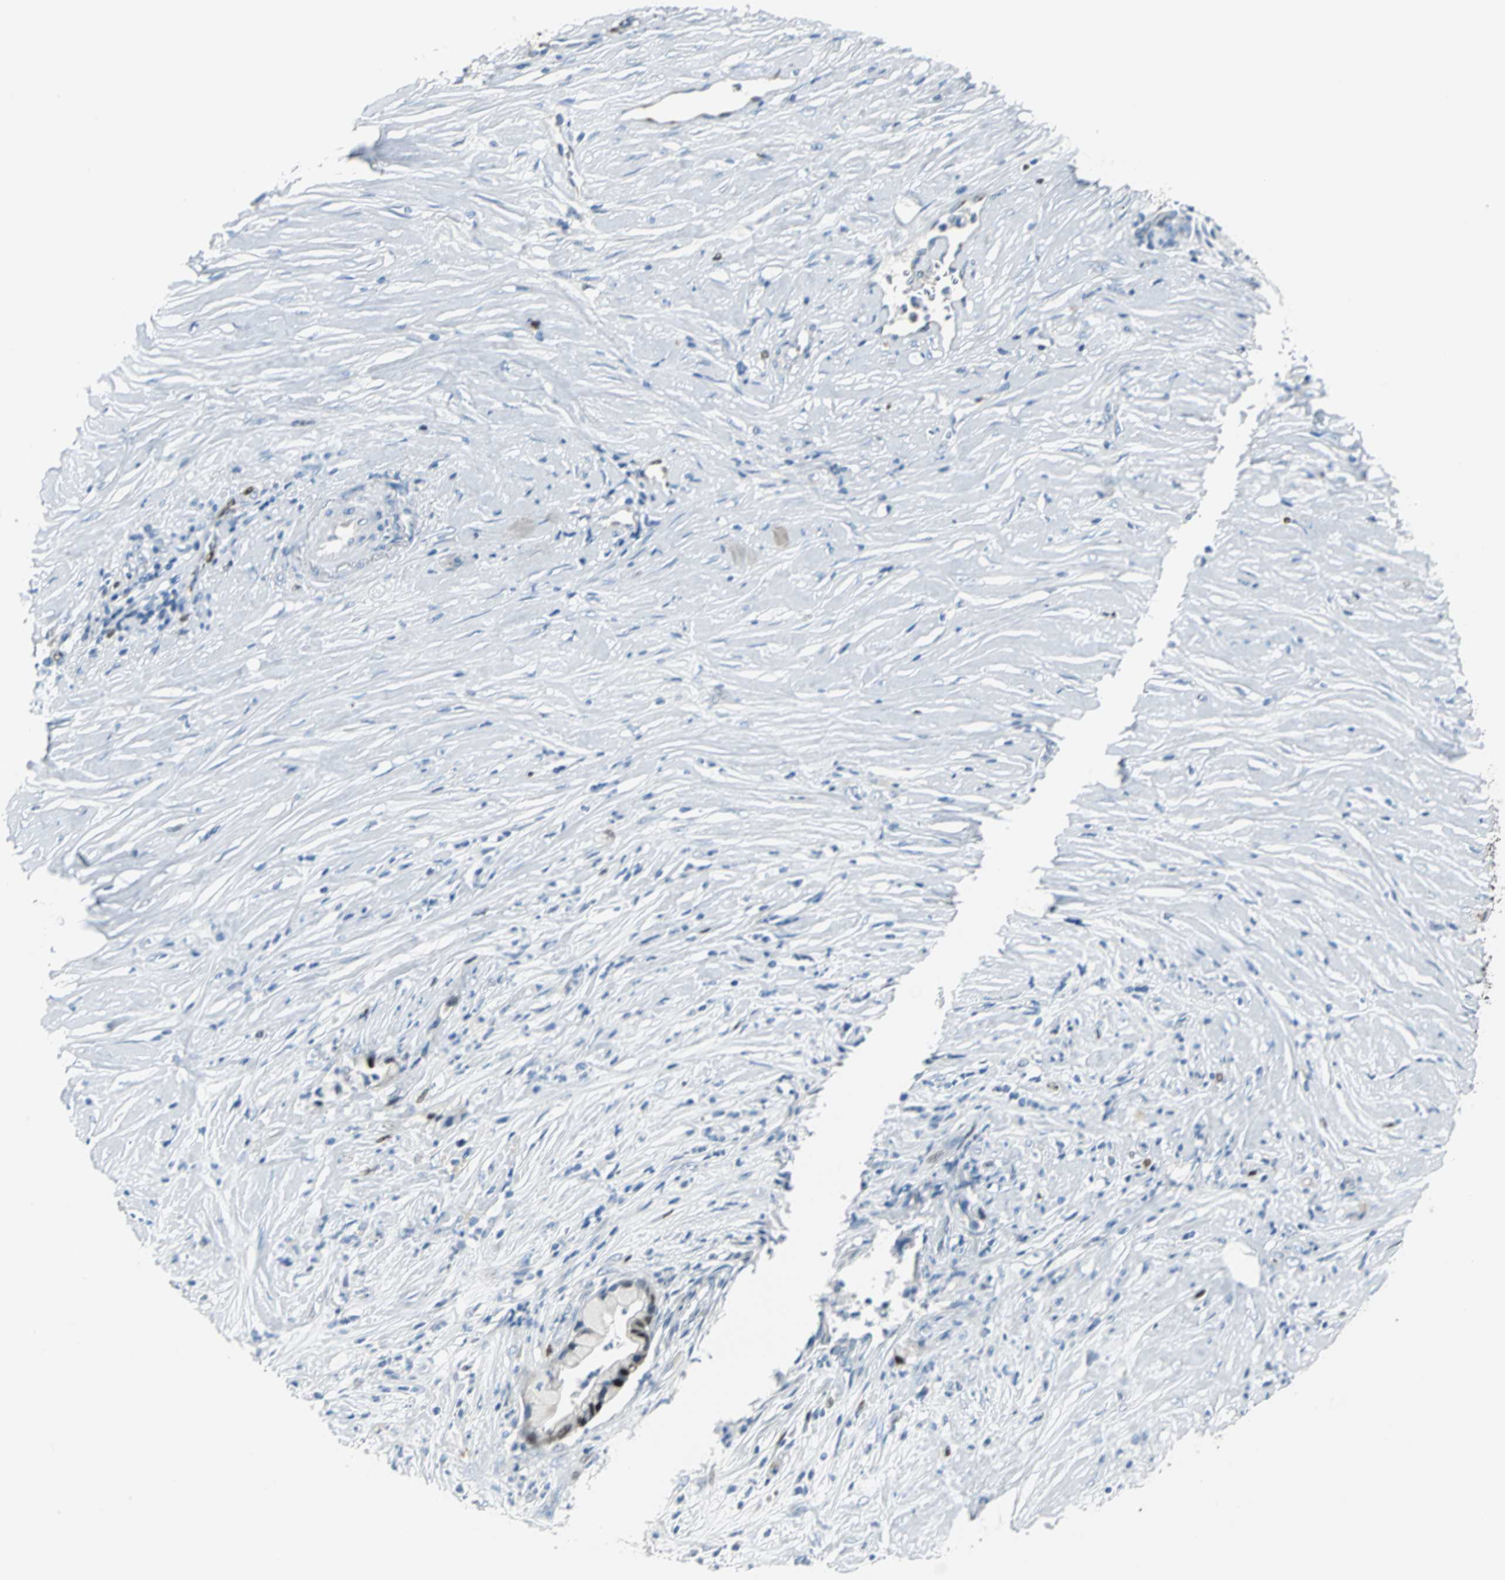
{"staining": {"intensity": "strong", "quantity": "<25%", "location": "nuclear"}, "tissue": "pancreatic cancer", "cell_type": "Tumor cells", "image_type": "cancer", "snomed": [{"axis": "morphology", "description": "Adenocarcinoma, NOS"}, {"axis": "topography", "description": "Pancreas"}], "caption": "A brown stain highlights strong nuclear expression of a protein in adenocarcinoma (pancreatic) tumor cells.", "gene": "MCM4", "patient": {"sex": "female", "age": 59}}